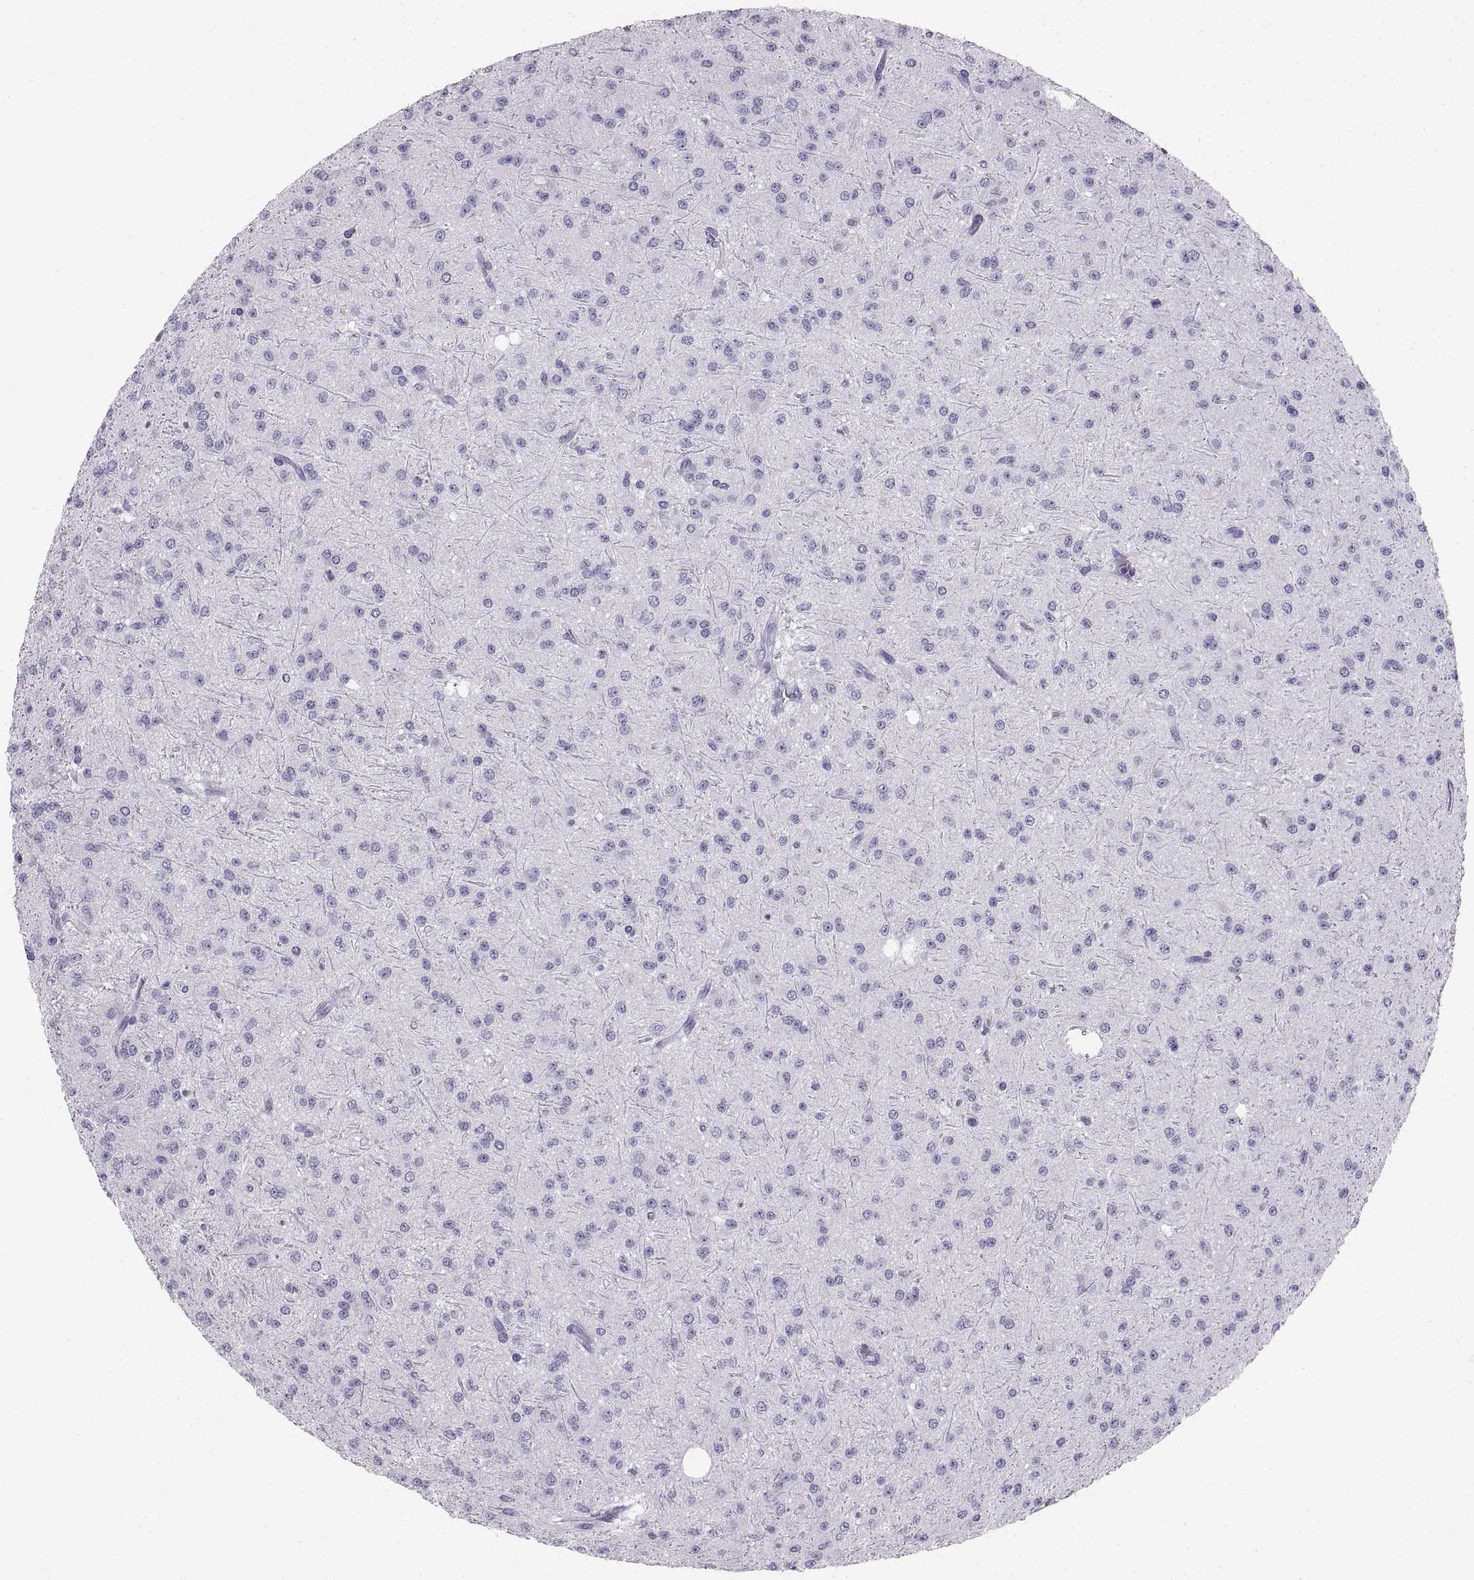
{"staining": {"intensity": "negative", "quantity": "none", "location": "none"}, "tissue": "glioma", "cell_type": "Tumor cells", "image_type": "cancer", "snomed": [{"axis": "morphology", "description": "Glioma, malignant, Low grade"}, {"axis": "topography", "description": "Brain"}], "caption": "DAB (3,3'-diaminobenzidine) immunohistochemical staining of human glioma shows no significant positivity in tumor cells.", "gene": "SLC22A6", "patient": {"sex": "male", "age": 27}}